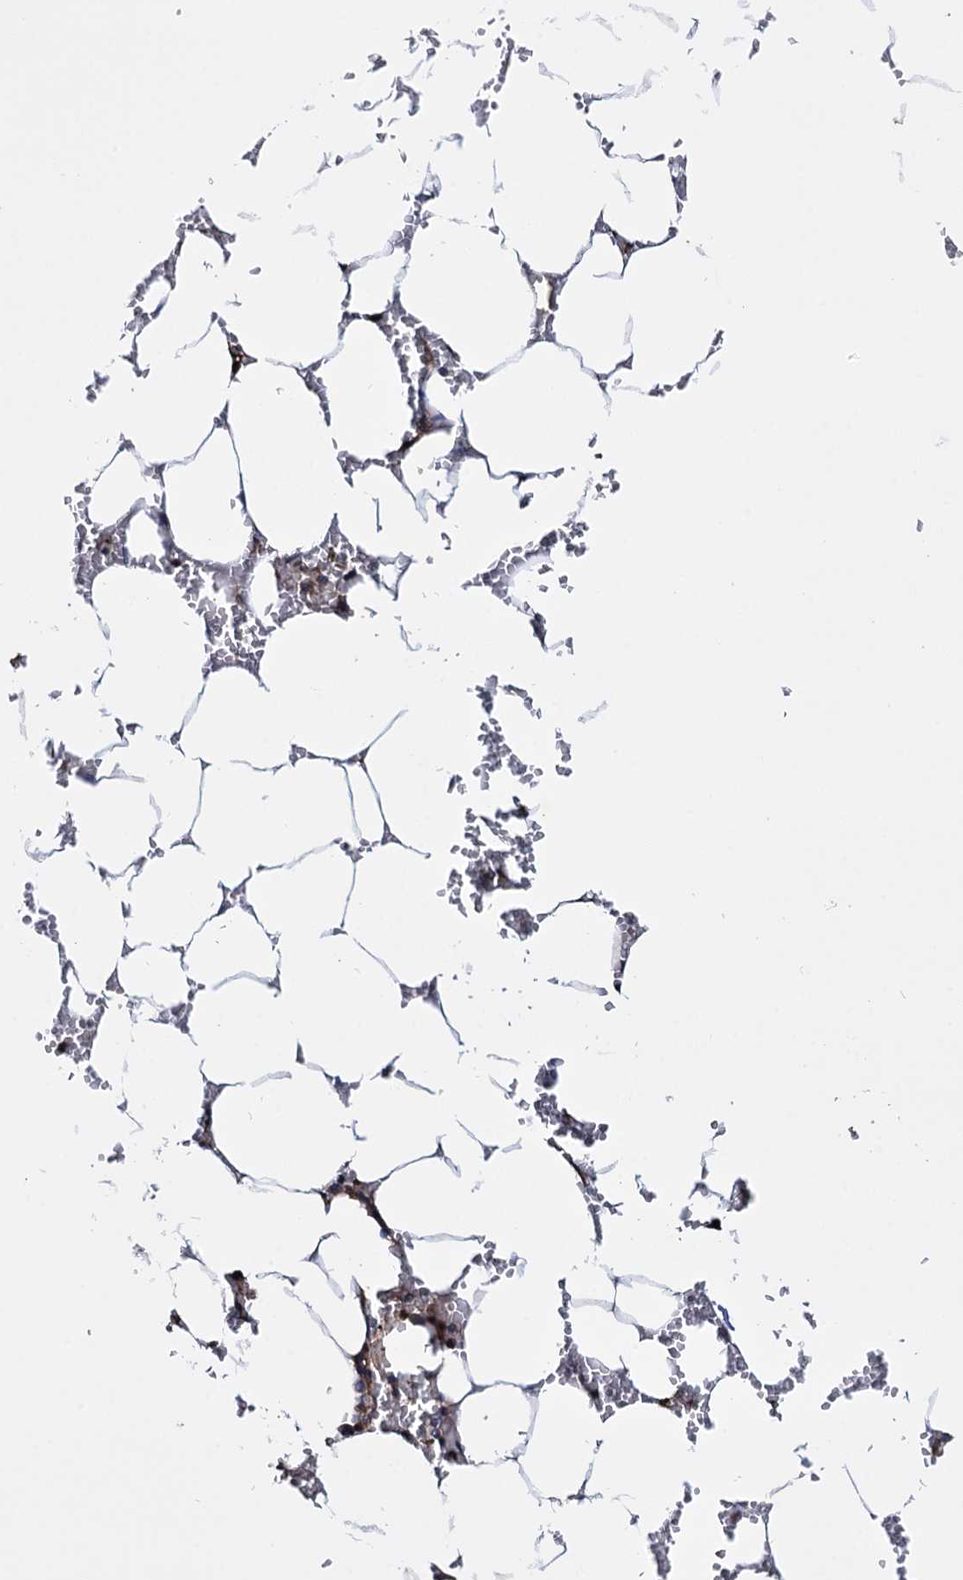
{"staining": {"intensity": "weak", "quantity": "25%-75%", "location": "cytoplasmic/membranous"}, "tissue": "bone marrow", "cell_type": "Hematopoietic cells", "image_type": "normal", "snomed": [{"axis": "morphology", "description": "Normal tissue, NOS"}, {"axis": "topography", "description": "Bone marrow"}], "caption": "DAB (3,3'-diaminobenzidine) immunohistochemical staining of unremarkable bone marrow shows weak cytoplasmic/membranous protein expression in approximately 25%-75% of hematopoietic cells.", "gene": "CEP192", "patient": {"sex": "male", "age": 70}}